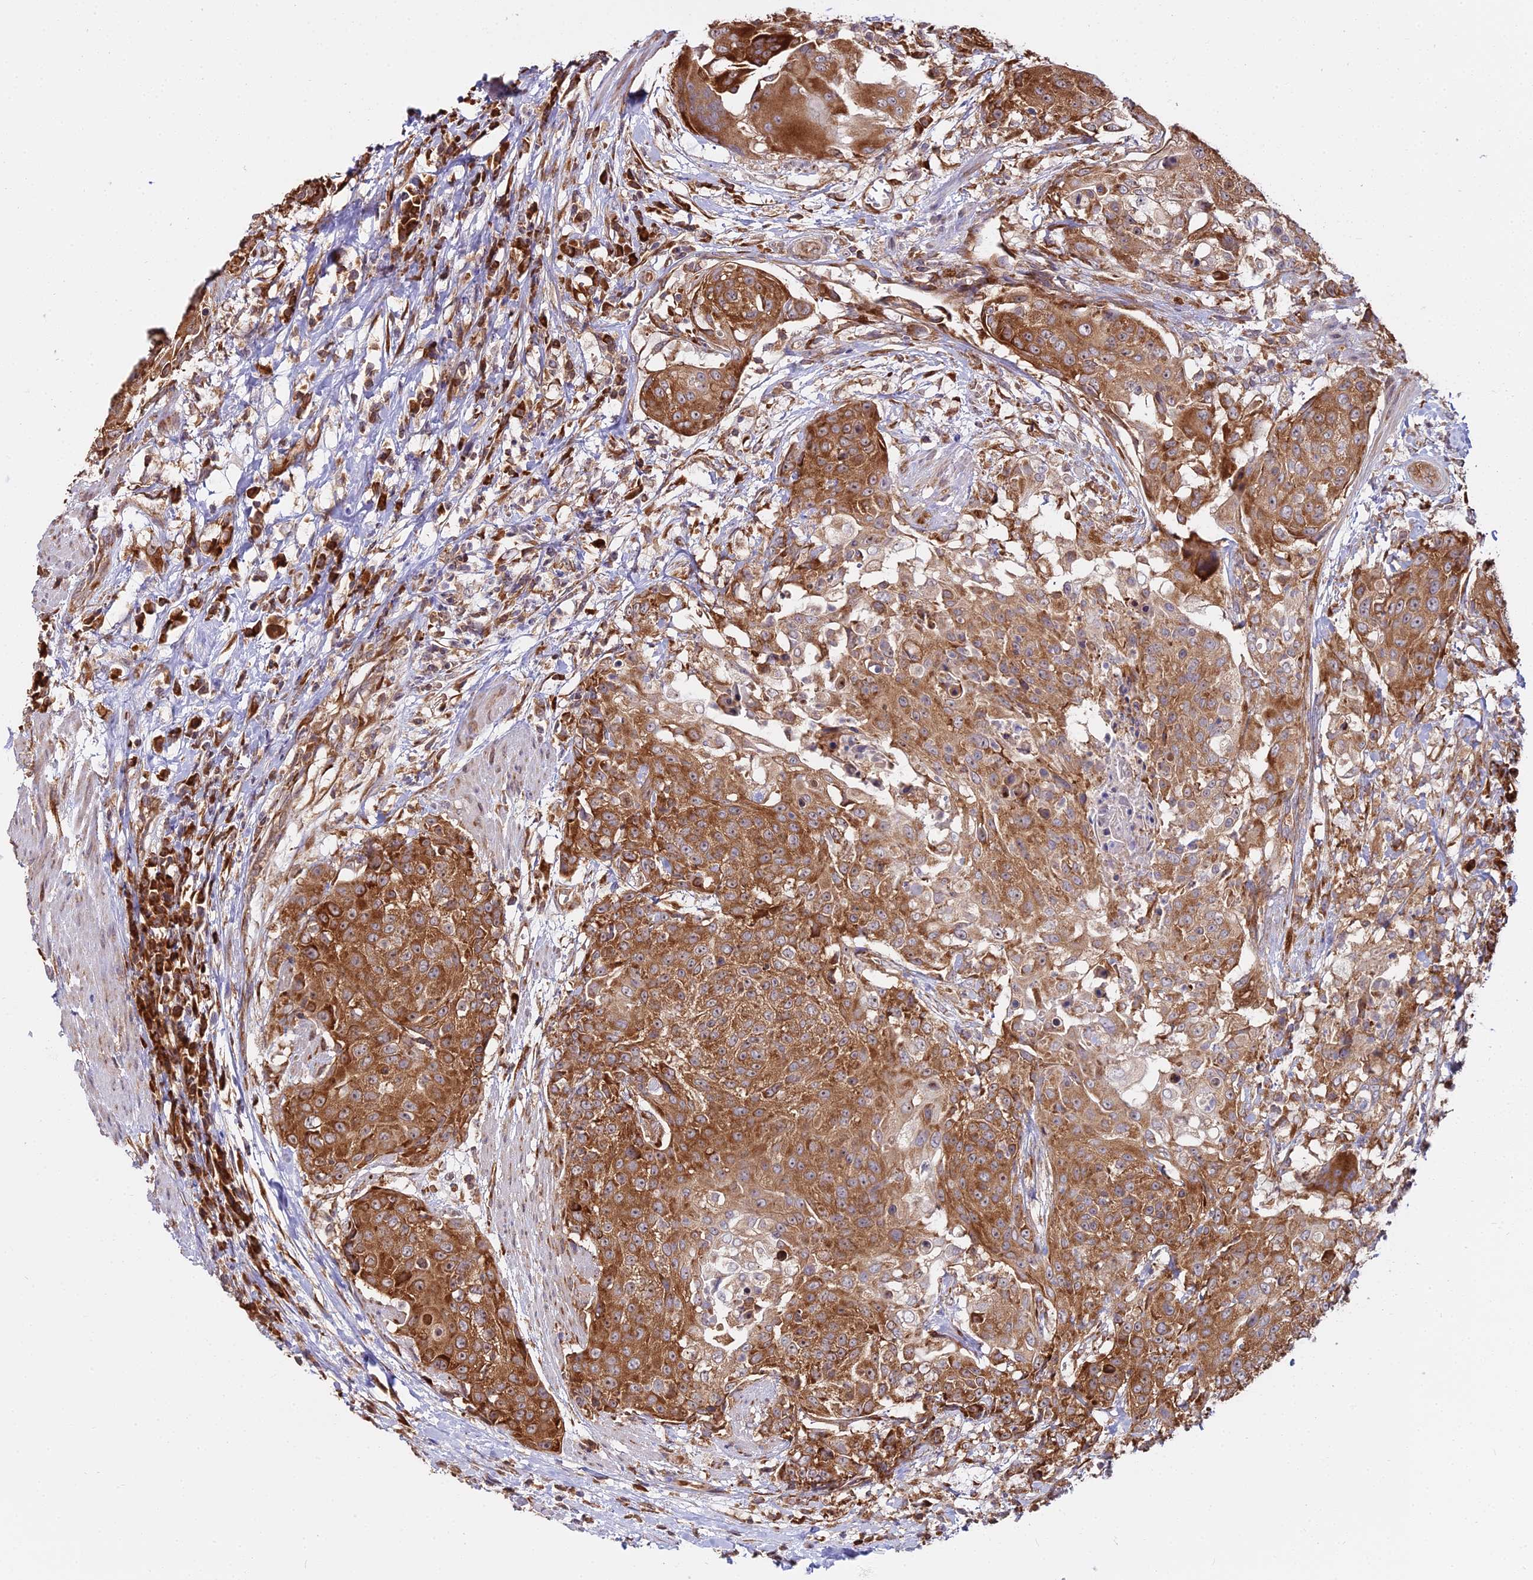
{"staining": {"intensity": "moderate", "quantity": ">75%", "location": "cytoplasmic/membranous"}, "tissue": "urothelial cancer", "cell_type": "Tumor cells", "image_type": "cancer", "snomed": [{"axis": "morphology", "description": "Urothelial carcinoma, High grade"}, {"axis": "topography", "description": "Urinary bladder"}], "caption": "High-grade urothelial carcinoma stained for a protein demonstrates moderate cytoplasmic/membranous positivity in tumor cells.", "gene": "RPL26", "patient": {"sex": "female", "age": 63}}